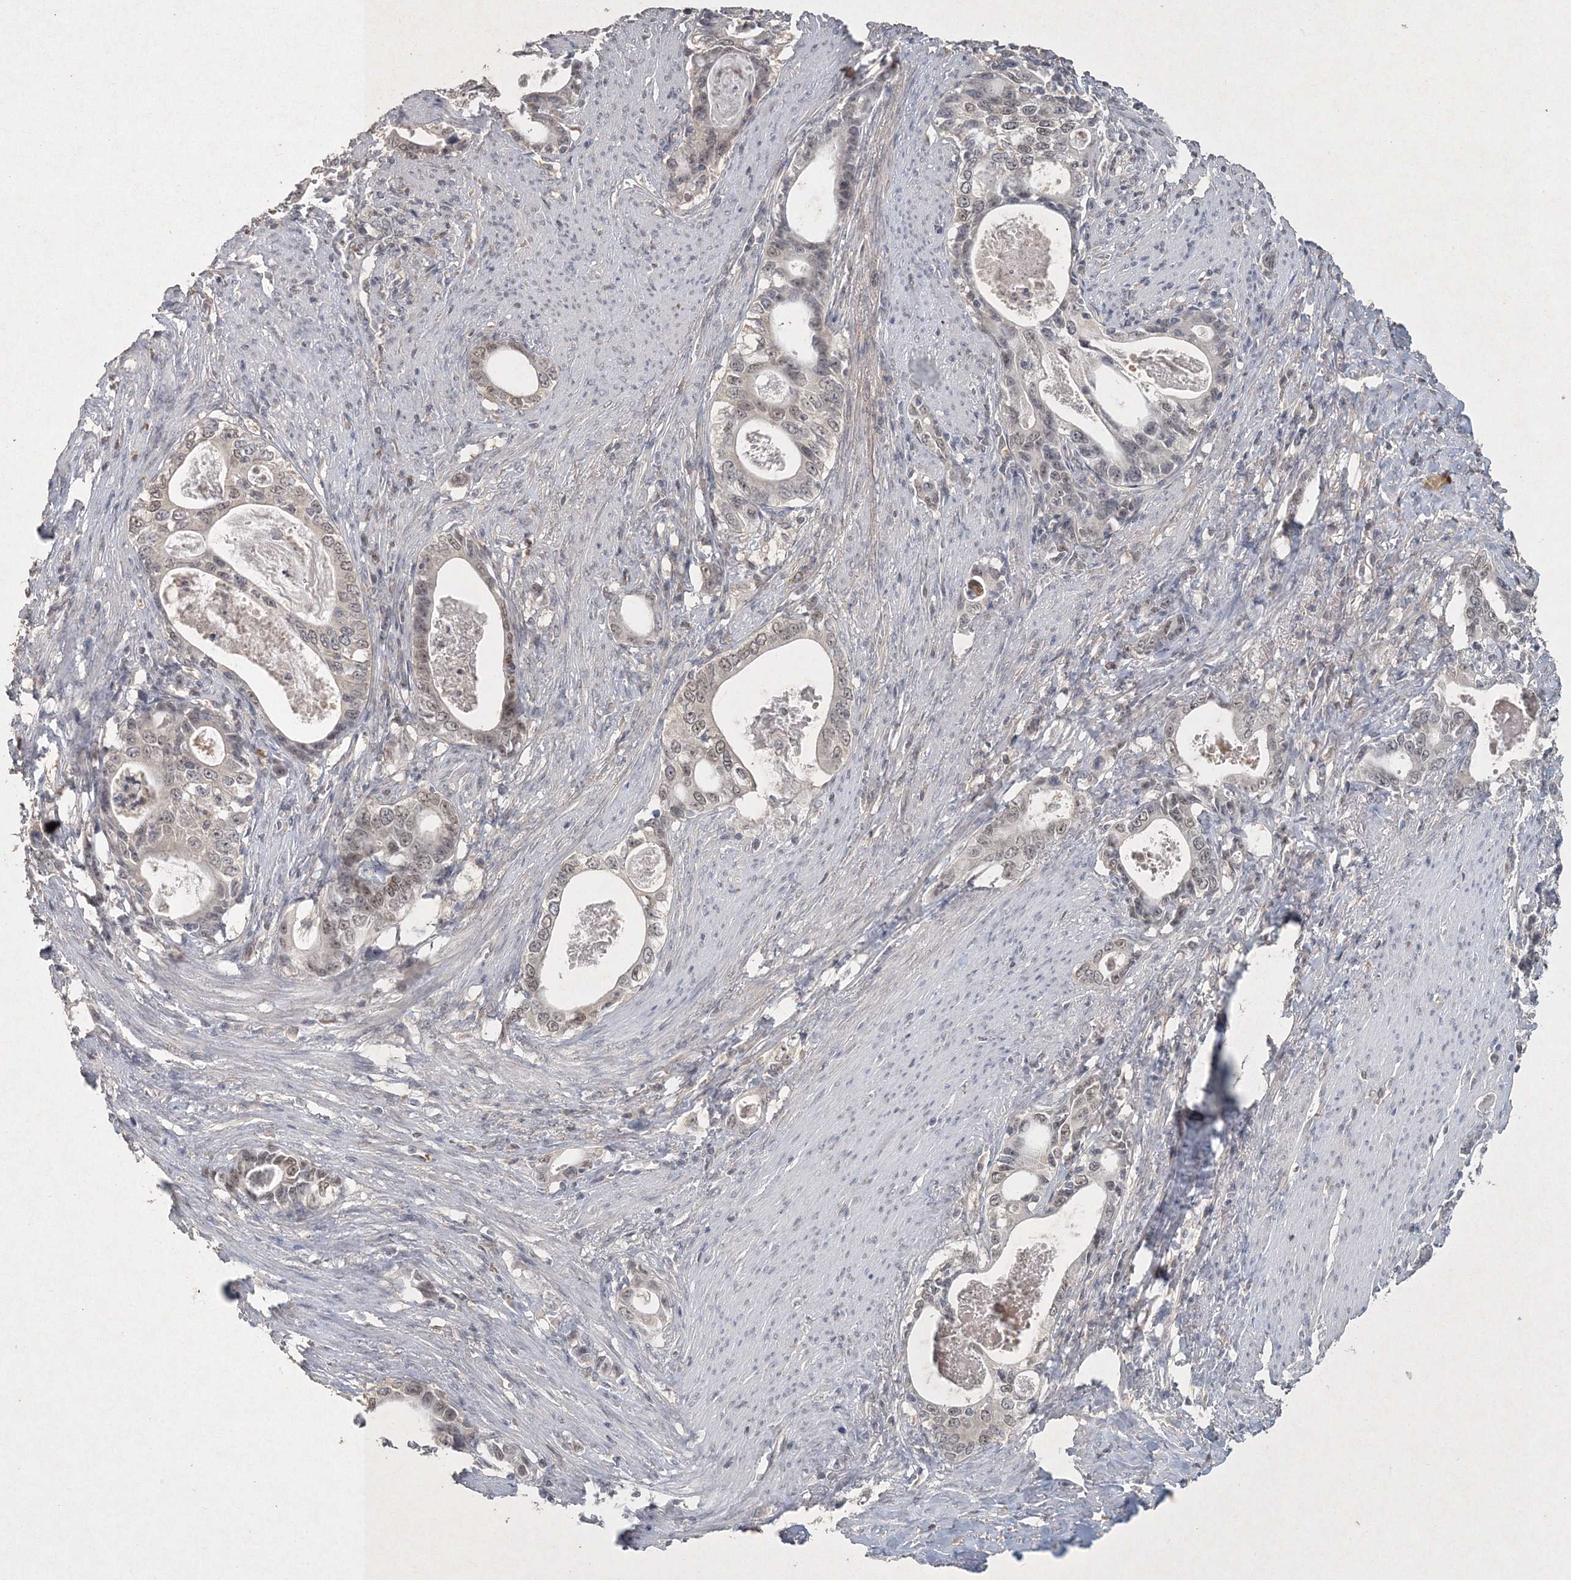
{"staining": {"intensity": "weak", "quantity": "<25%", "location": "nuclear"}, "tissue": "stomach cancer", "cell_type": "Tumor cells", "image_type": "cancer", "snomed": [{"axis": "morphology", "description": "Adenocarcinoma, NOS"}, {"axis": "topography", "description": "Stomach, lower"}], "caption": "Tumor cells show no significant positivity in adenocarcinoma (stomach).", "gene": "UIMC1", "patient": {"sex": "female", "age": 72}}